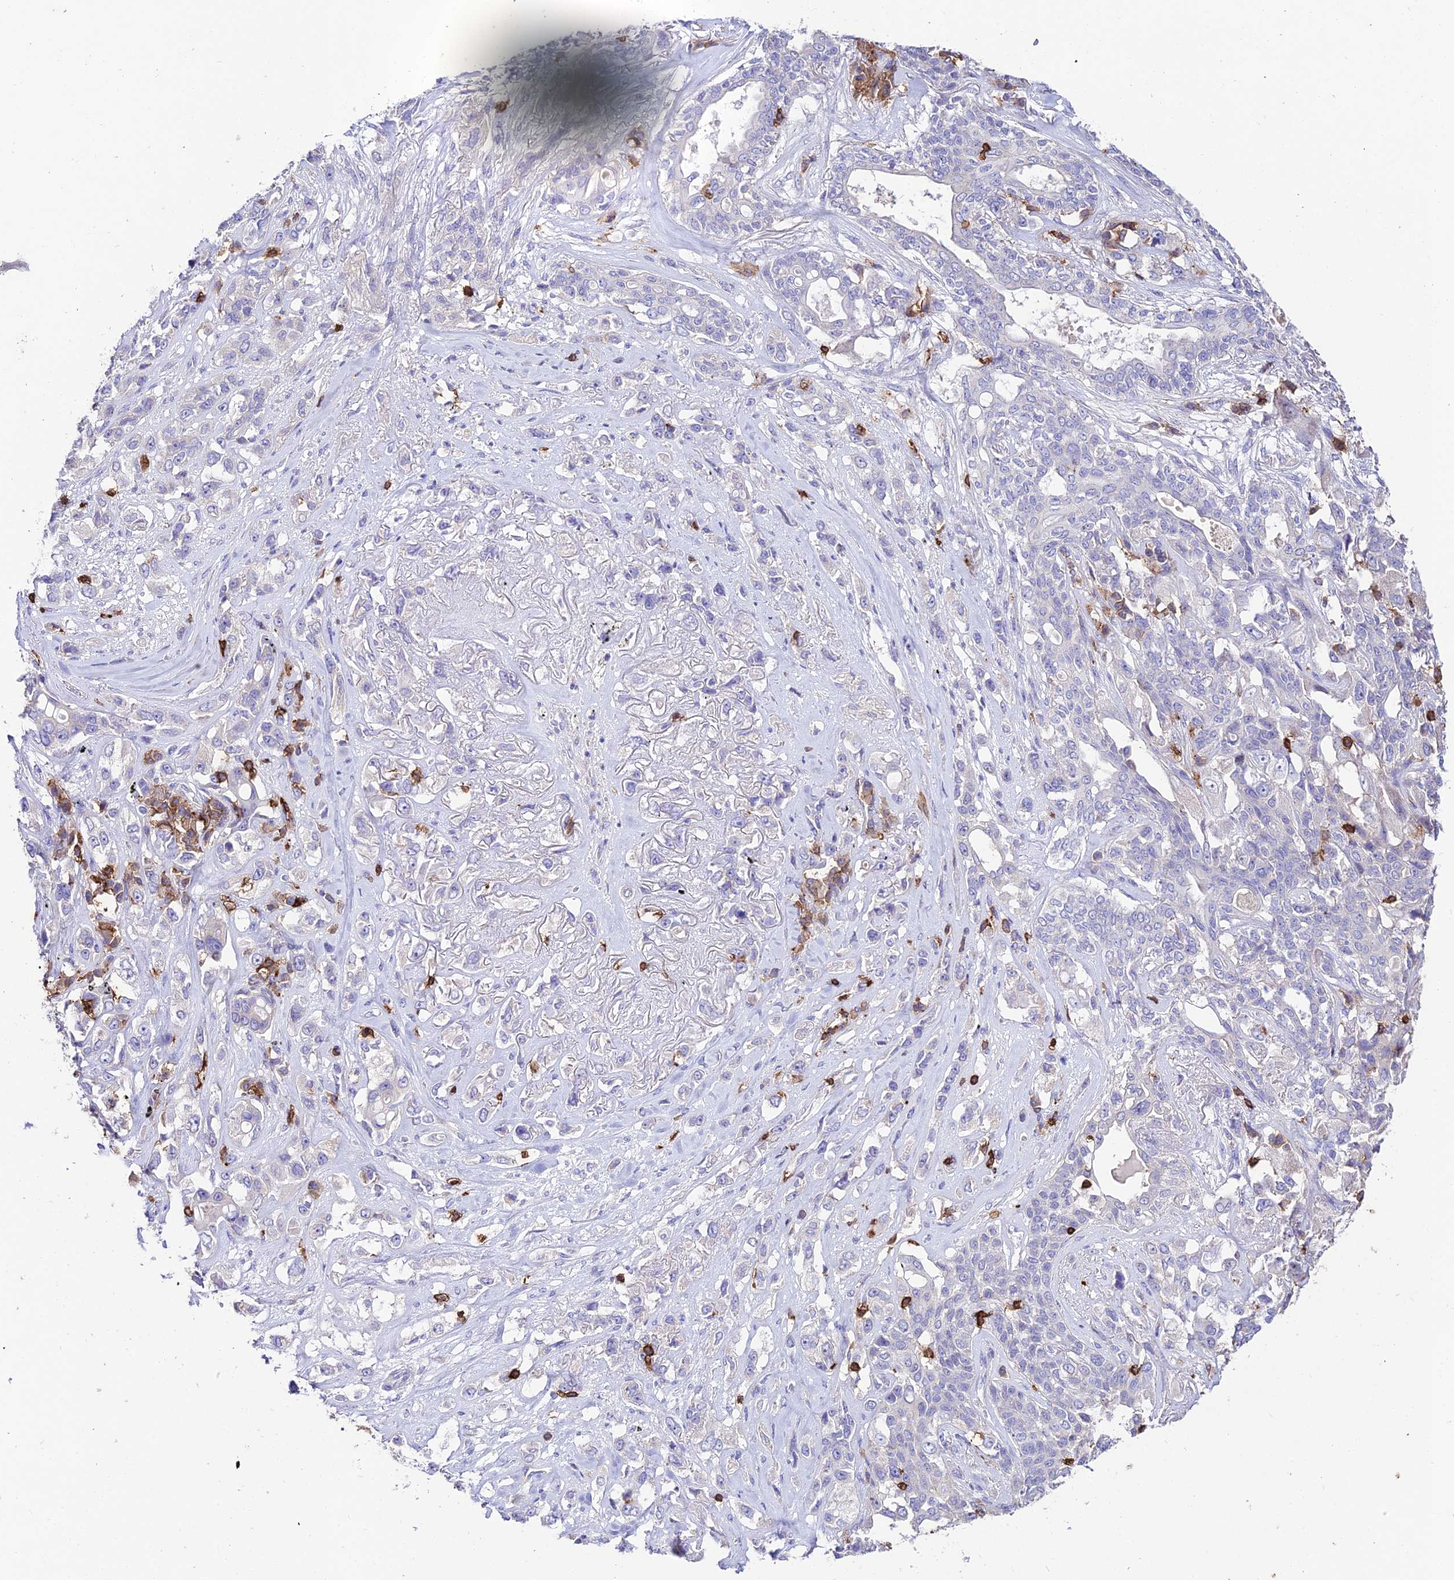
{"staining": {"intensity": "negative", "quantity": "none", "location": "none"}, "tissue": "lung cancer", "cell_type": "Tumor cells", "image_type": "cancer", "snomed": [{"axis": "morphology", "description": "Squamous cell carcinoma, NOS"}, {"axis": "topography", "description": "Lung"}], "caption": "The immunohistochemistry (IHC) photomicrograph has no significant staining in tumor cells of lung squamous cell carcinoma tissue.", "gene": "PTPRCAP", "patient": {"sex": "female", "age": 70}}